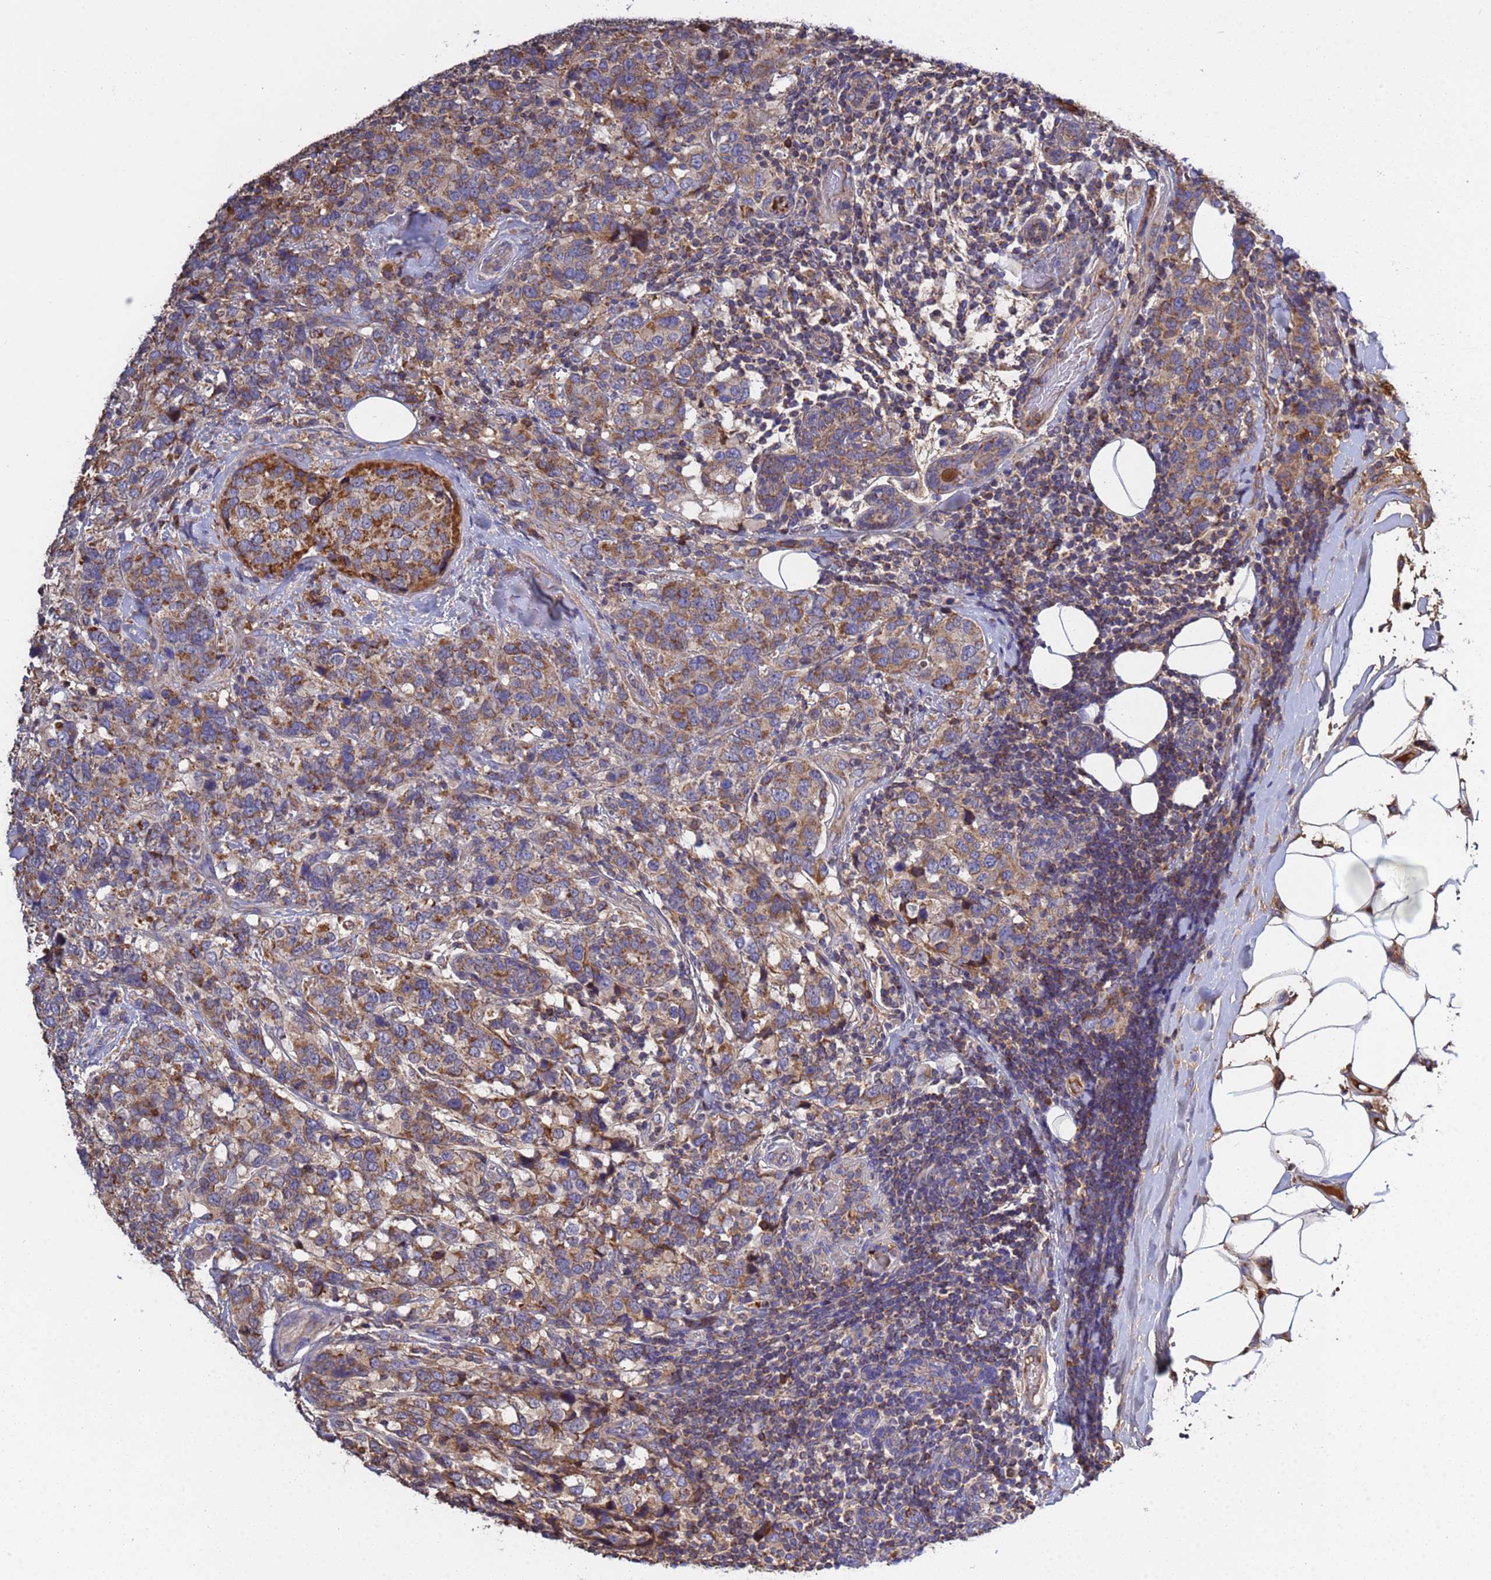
{"staining": {"intensity": "moderate", "quantity": ">75%", "location": "cytoplasmic/membranous"}, "tissue": "breast cancer", "cell_type": "Tumor cells", "image_type": "cancer", "snomed": [{"axis": "morphology", "description": "Lobular carcinoma"}, {"axis": "topography", "description": "Breast"}], "caption": "A brown stain shows moderate cytoplasmic/membranous expression of a protein in lobular carcinoma (breast) tumor cells. The protein of interest is stained brown, and the nuclei are stained in blue (DAB IHC with brightfield microscopy, high magnification).", "gene": "GLUD1", "patient": {"sex": "female", "age": 59}}